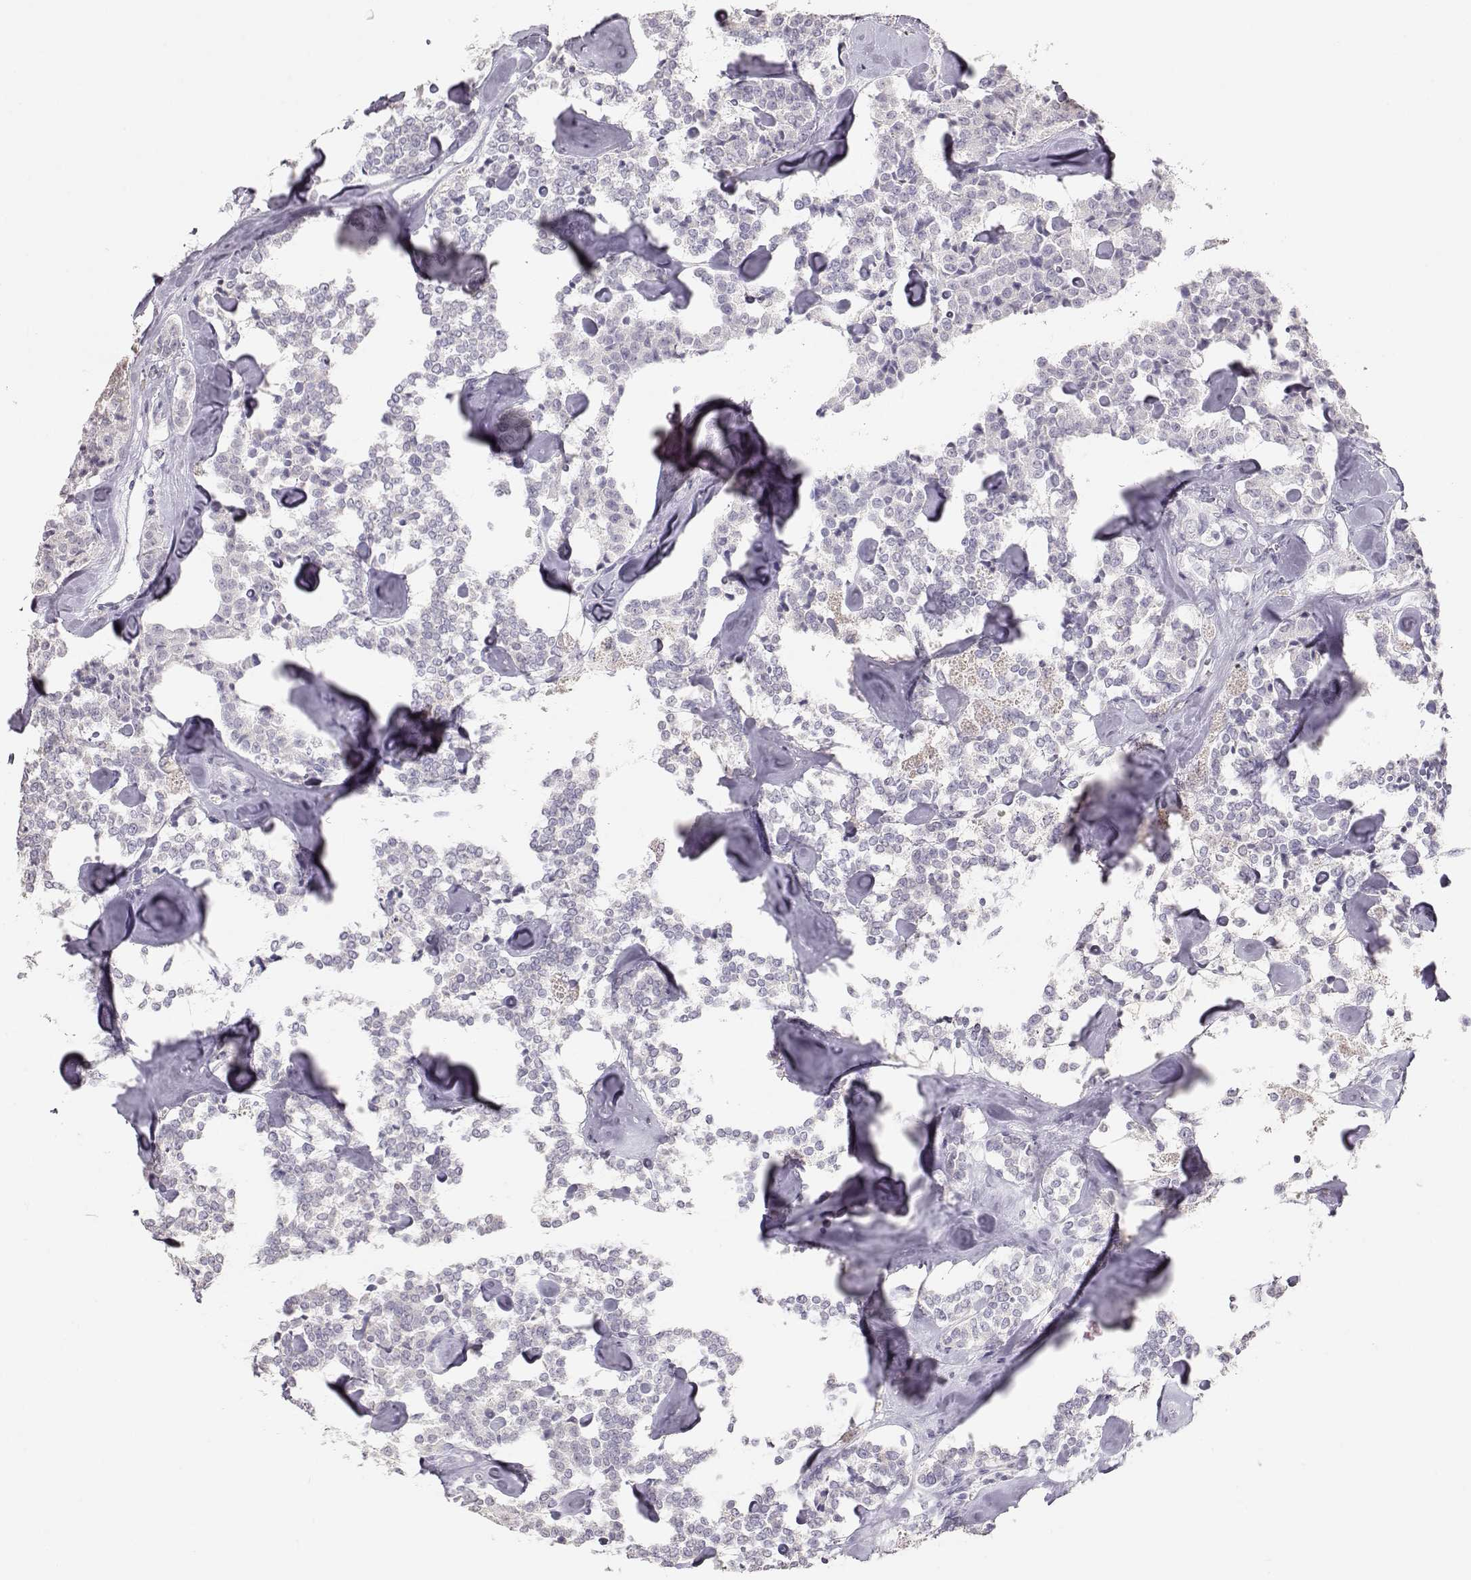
{"staining": {"intensity": "negative", "quantity": "none", "location": "none"}, "tissue": "carcinoid", "cell_type": "Tumor cells", "image_type": "cancer", "snomed": [{"axis": "morphology", "description": "Carcinoid, malignant, NOS"}, {"axis": "topography", "description": "Pancreas"}], "caption": "Immunohistochemical staining of human carcinoid demonstrates no significant positivity in tumor cells.", "gene": "TKTL1", "patient": {"sex": "male", "age": 41}}